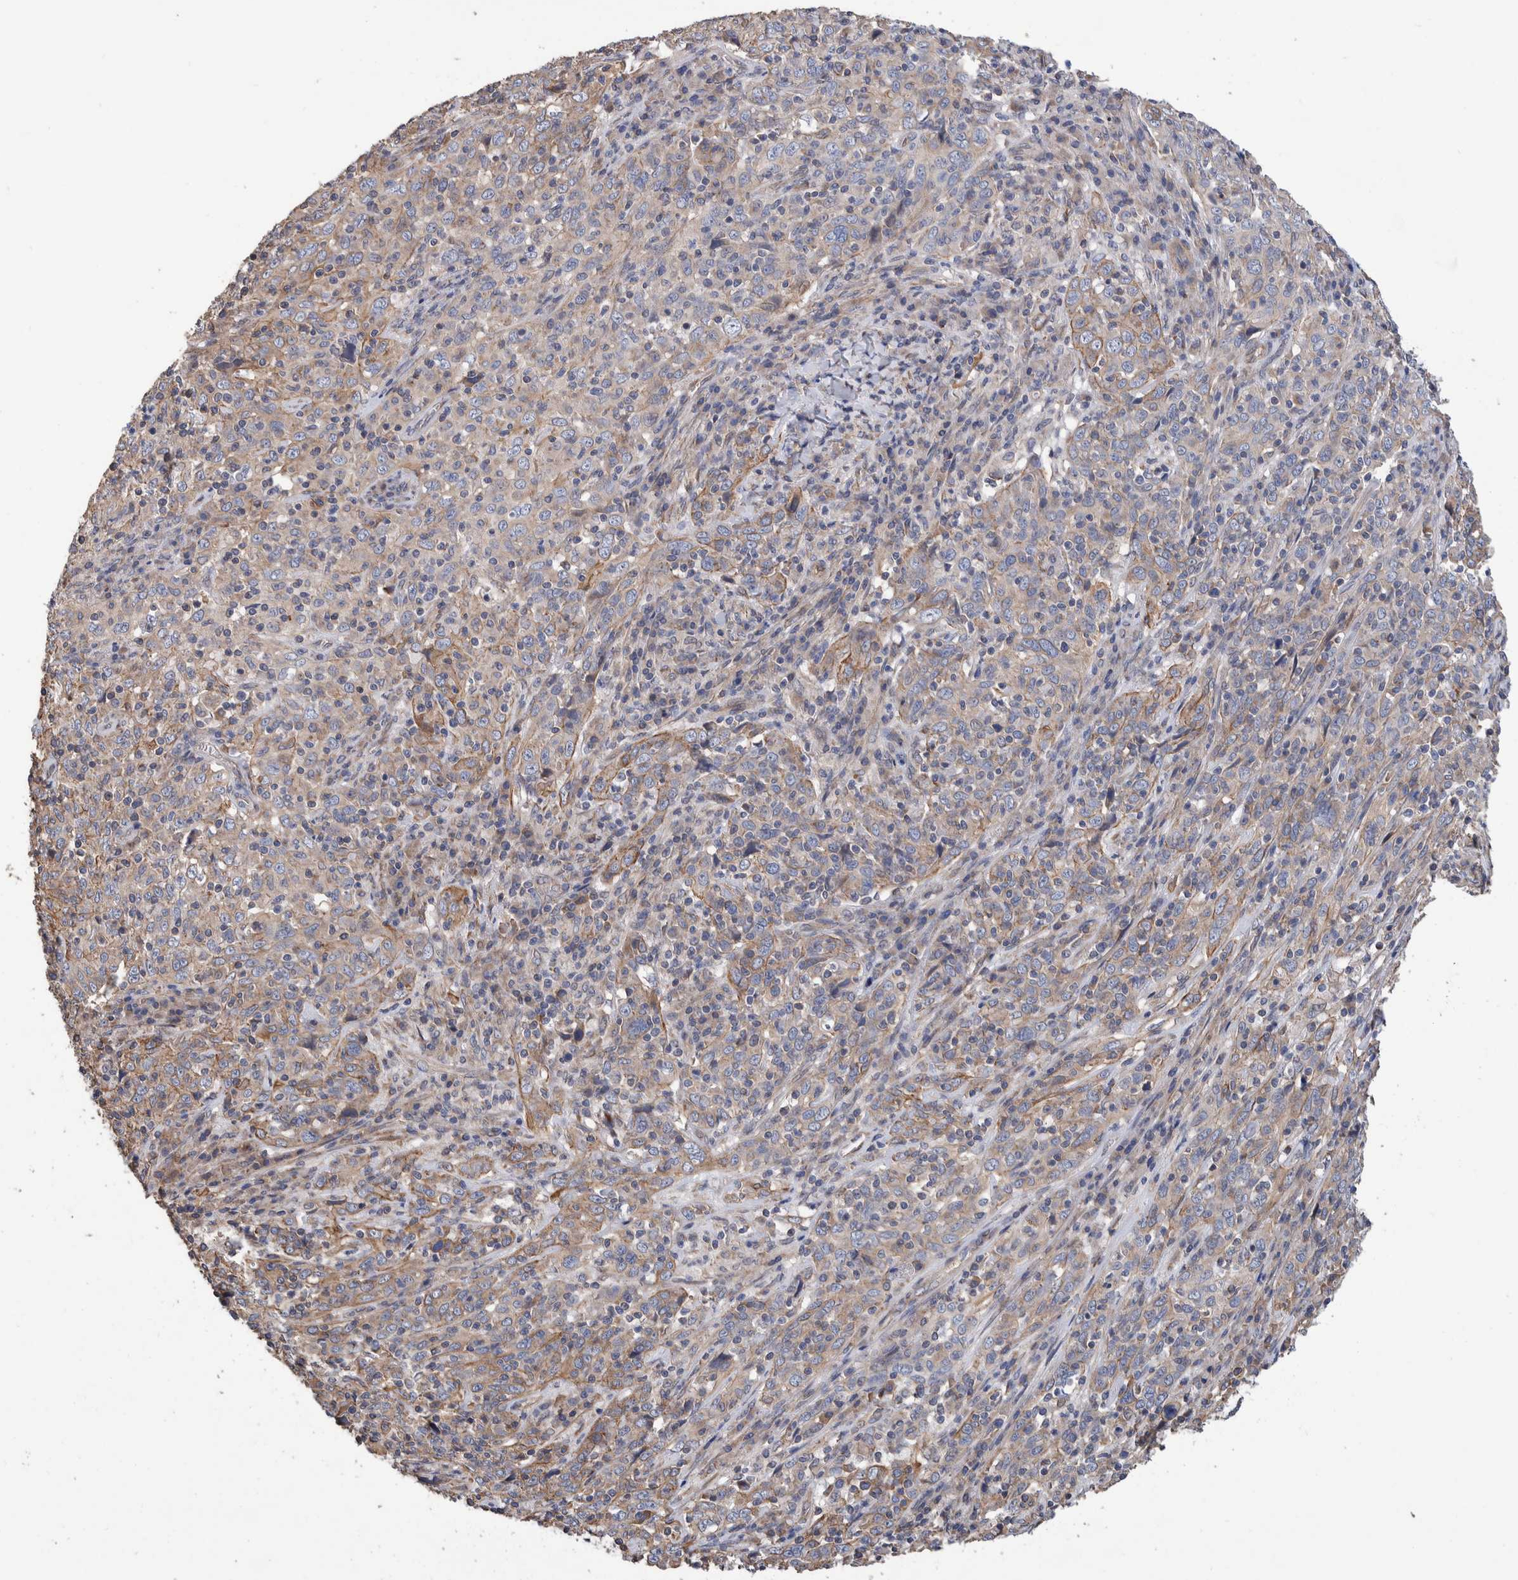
{"staining": {"intensity": "weak", "quantity": "<25%", "location": "cytoplasmic/membranous"}, "tissue": "cervical cancer", "cell_type": "Tumor cells", "image_type": "cancer", "snomed": [{"axis": "morphology", "description": "Squamous cell carcinoma, NOS"}, {"axis": "topography", "description": "Cervix"}], "caption": "This is an immunohistochemistry histopathology image of cervical cancer (squamous cell carcinoma). There is no staining in tumor cells.", "gene": "SLC45A4", "patient": {"sex": "female", "age": 46}}